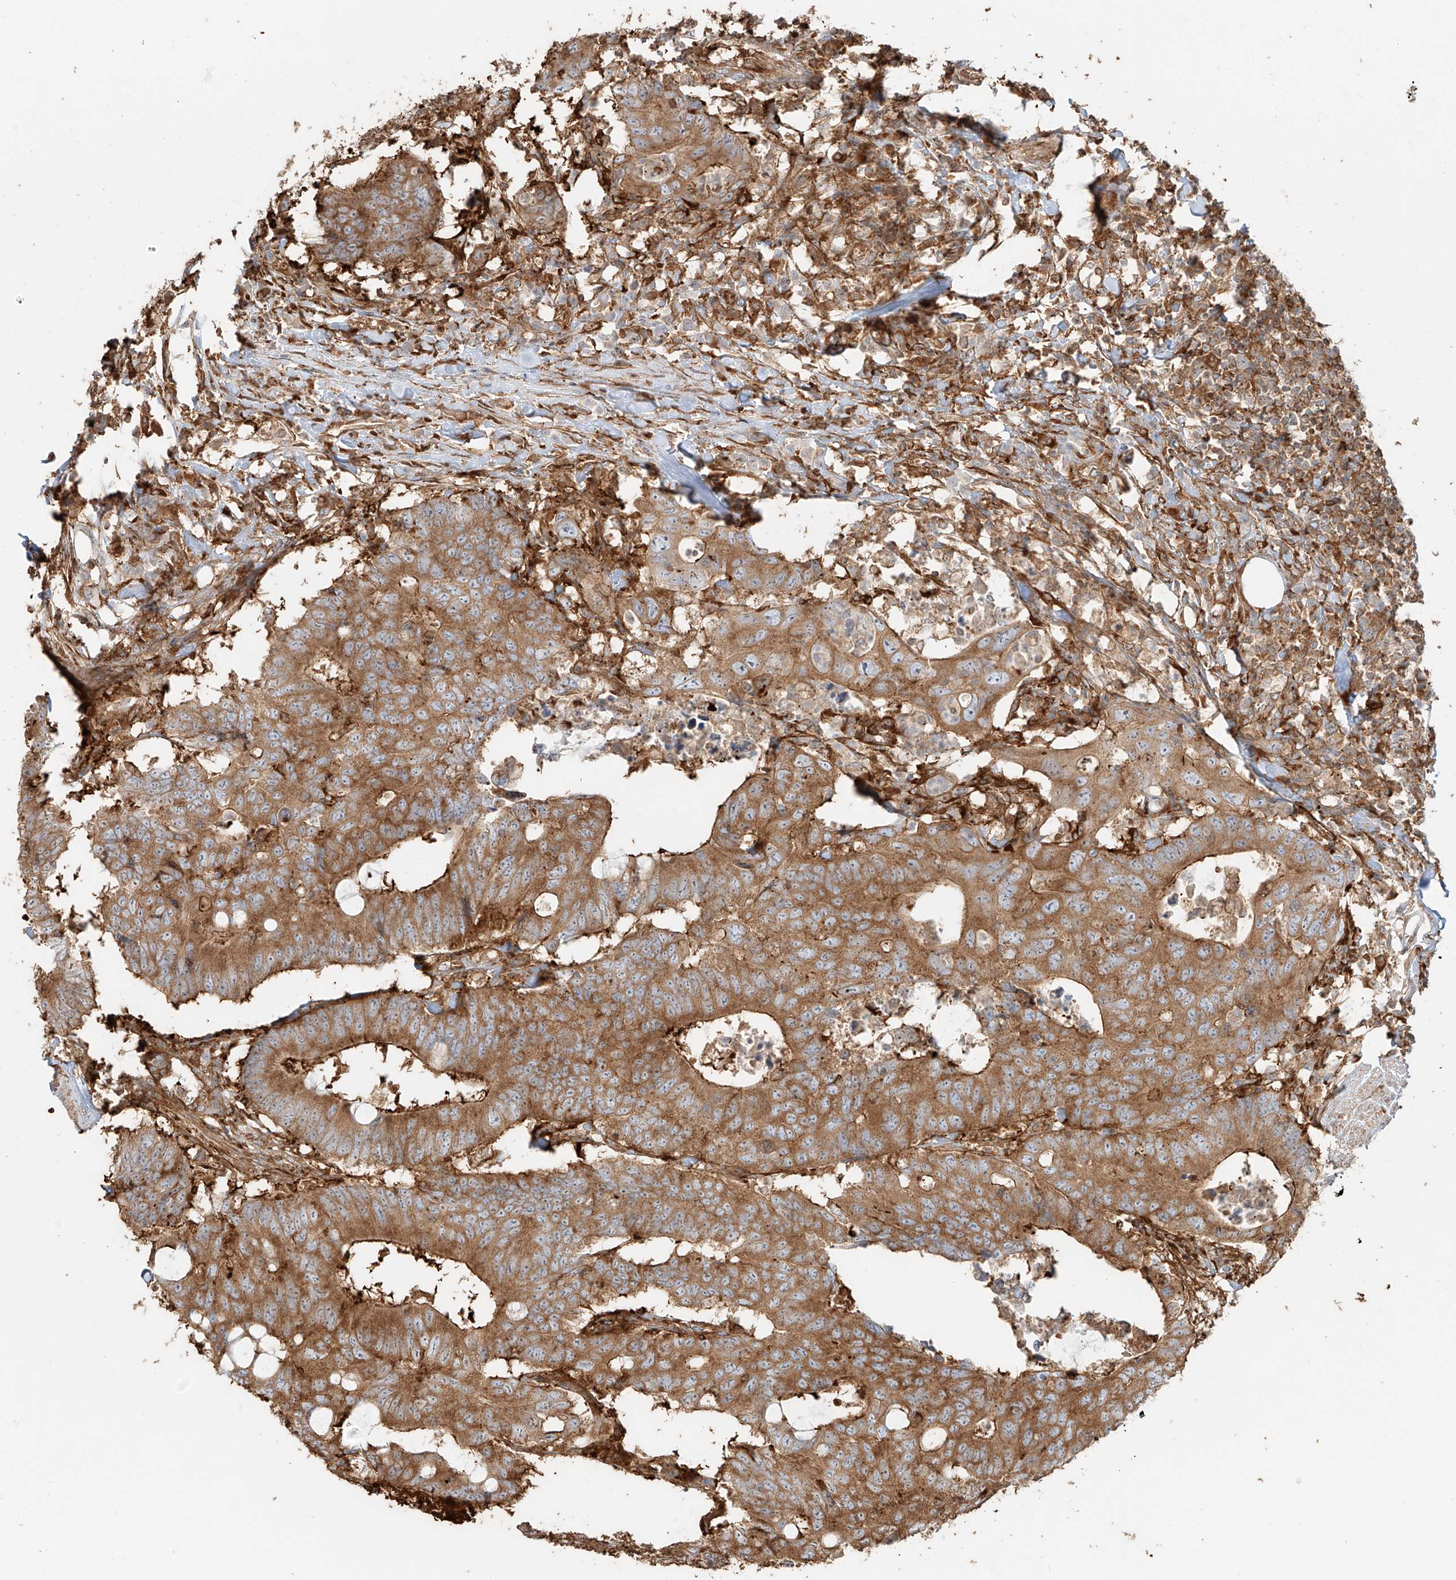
{"staining": {"intensity": "moderate", "quantity": ">75%", "location": "cytoplasmic/membranous"}, "tissue": "colorectal cancer", "cell_type": "Tumor cells", "image_type": "cancer", "snomed": [{"axis": "morphology", "description": "Adenocarcinoma, NOS"}, {"axis": "topography", "description": "Colon"}], "caption": "The image shows immunohistochemical staining of colorectal cancer. There is moderate cytoplasmic/membranous positivity is appreciated in approximately >75% of tumor cells. The staining is performed using DAB (3,3'-diaminobenzidine) brown chromogen to label protein expression. The nuclei are counter-stained blue using hematoxylin.", "gene": "SNX9", "patient": {"sex": "male", "age": 71}}